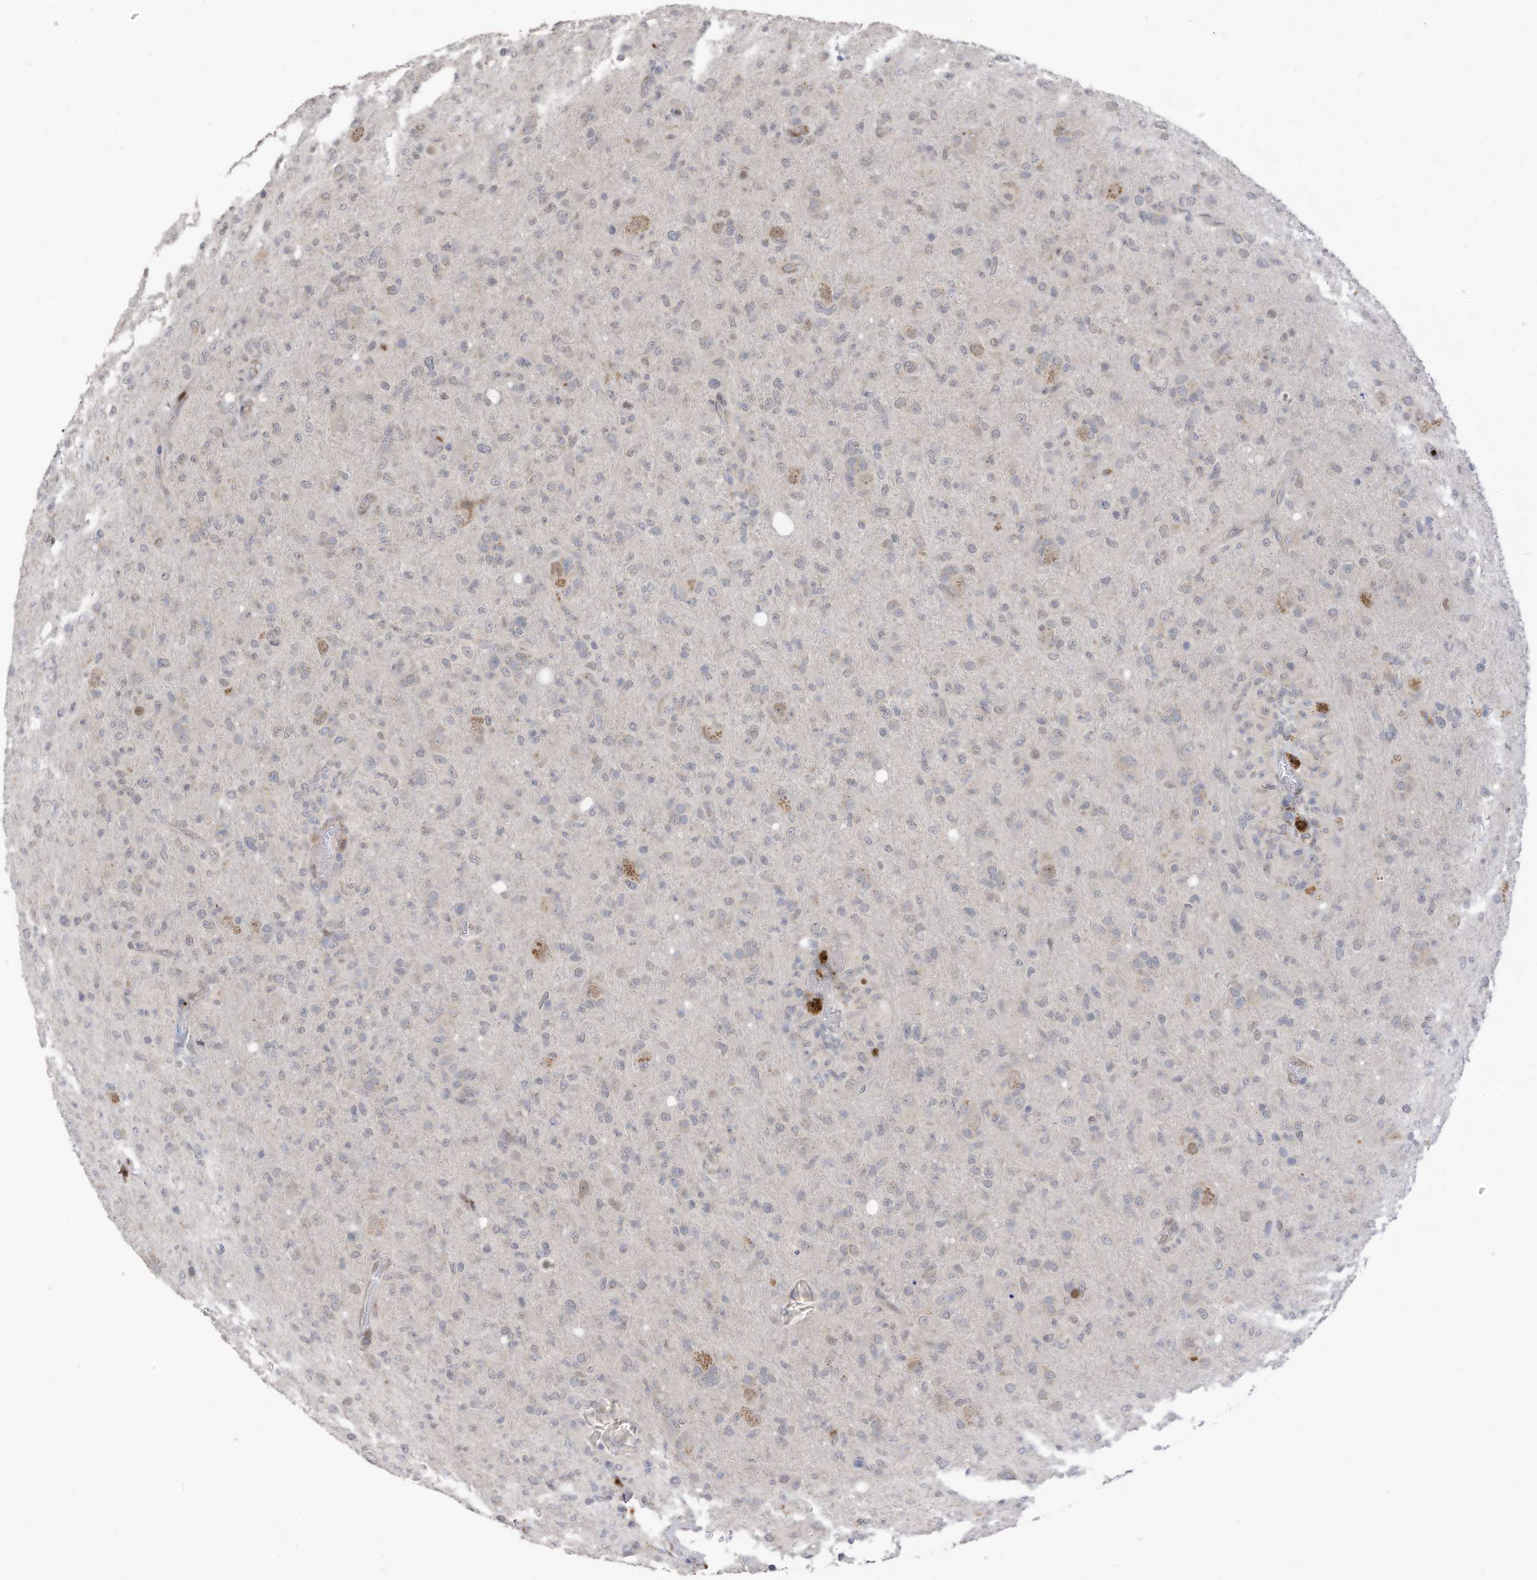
{"staining": {"intensity": "negative", "quantity": "none", "location": "none"}, "tissue": "glioma", "cell_type": "Tumor cells", "image_type": "cancer", "snomed": [{"axis": "morphology", "description": "Glioma, malignant, High grade"}, {"axis": "topography", "description": "Brain"}], "caption": "DAB immunohistochemical staining of malignant glioma (high-grade) exhibits no significant positivity in tumor cells.", "gene": "RABL3", "patient": {"sex": "female", "age": 57}}